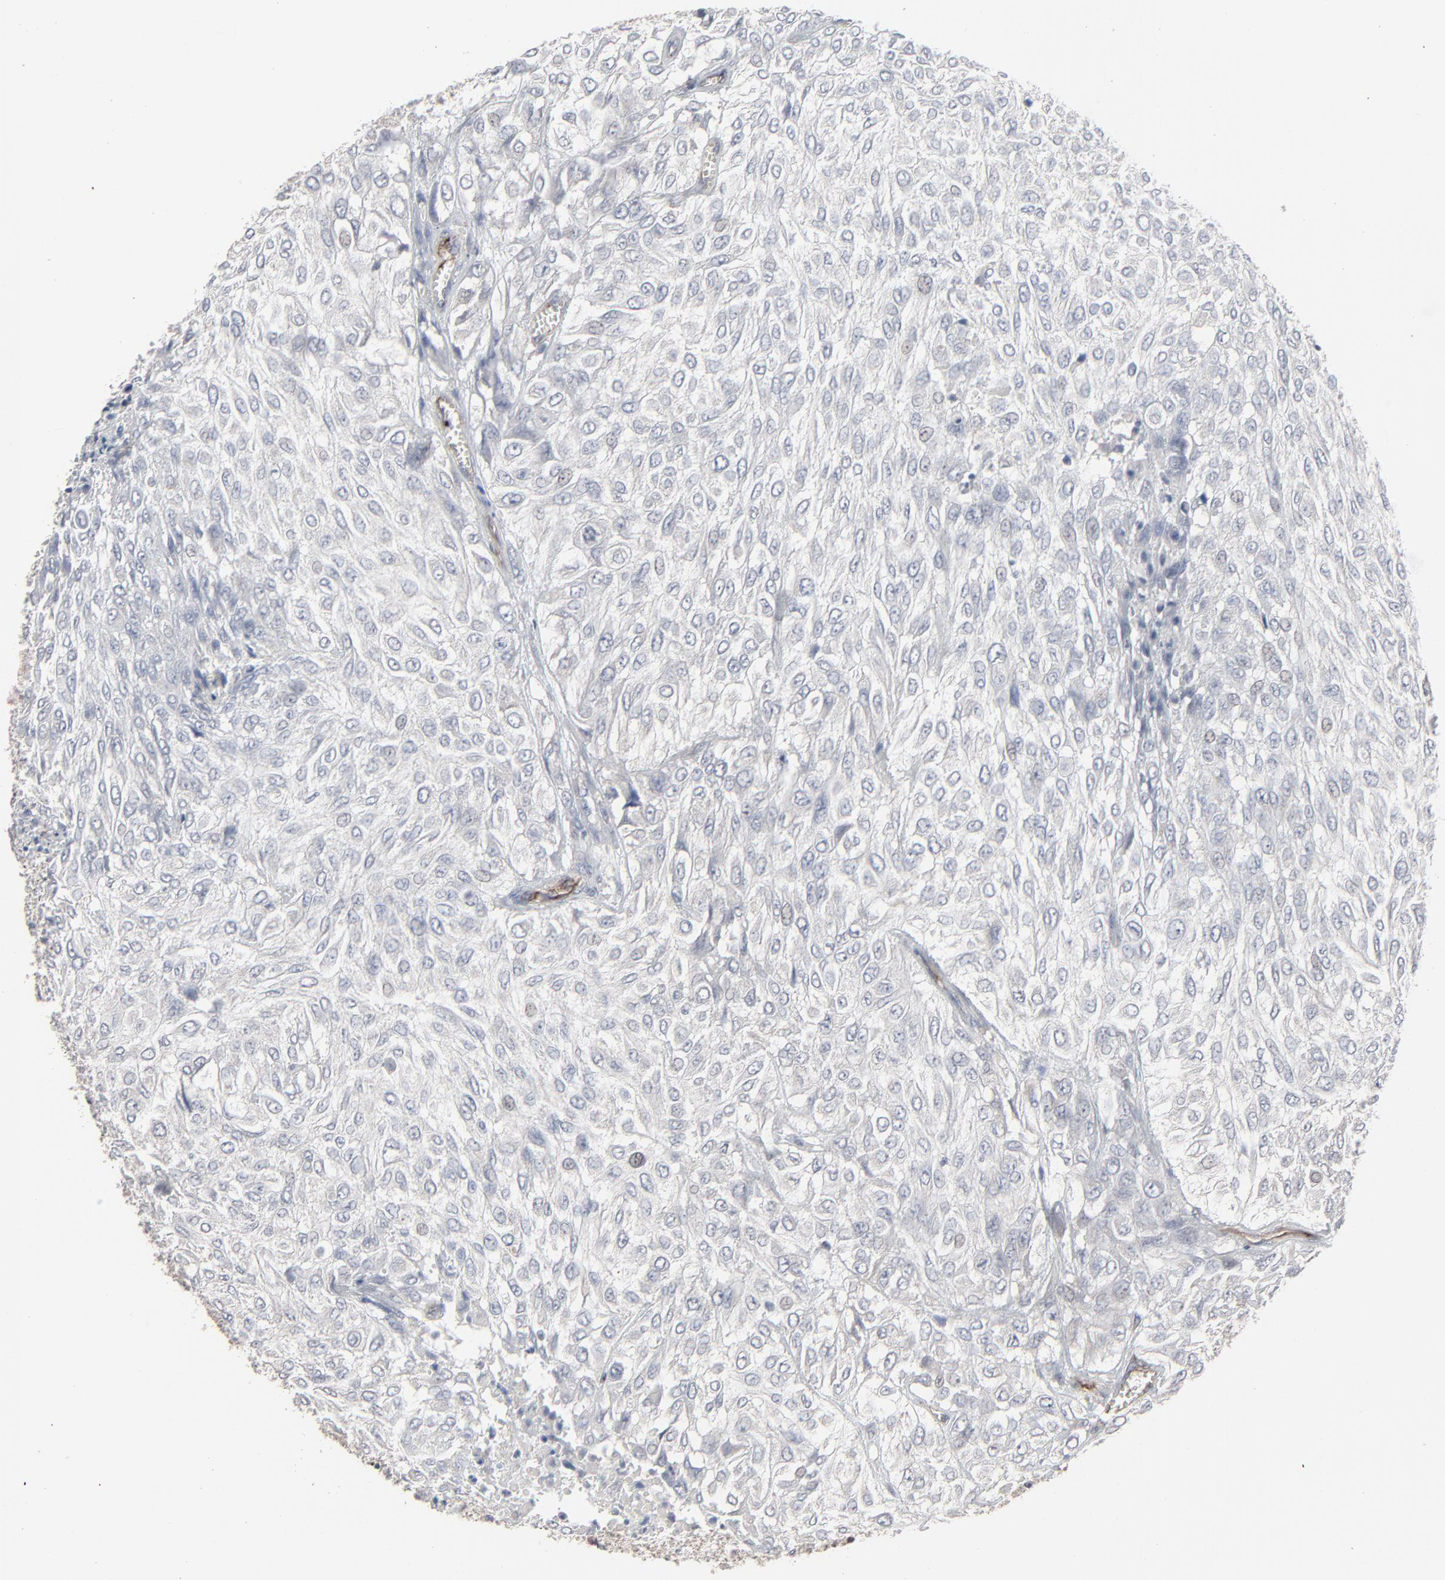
{"staining": {"intensity": "negative", "quantity": "none", "location": "none"}, "tissue": "urothelial cancer", "cell_type": "Tumor cells", "image_type": "cancer", "snomed": [{"axis": "morphology", "description": "Urothelial carcinoma, High grade"}, {"axis": "topography", "description": "Urinary bladder"}], "caption": "Immunohistochemical staining of urothelial carcinoma (high-grade) exhibits no significant staining in tumor cells.", "gene": "JAM3", "patient": {"sex": "male", "age": 57}}